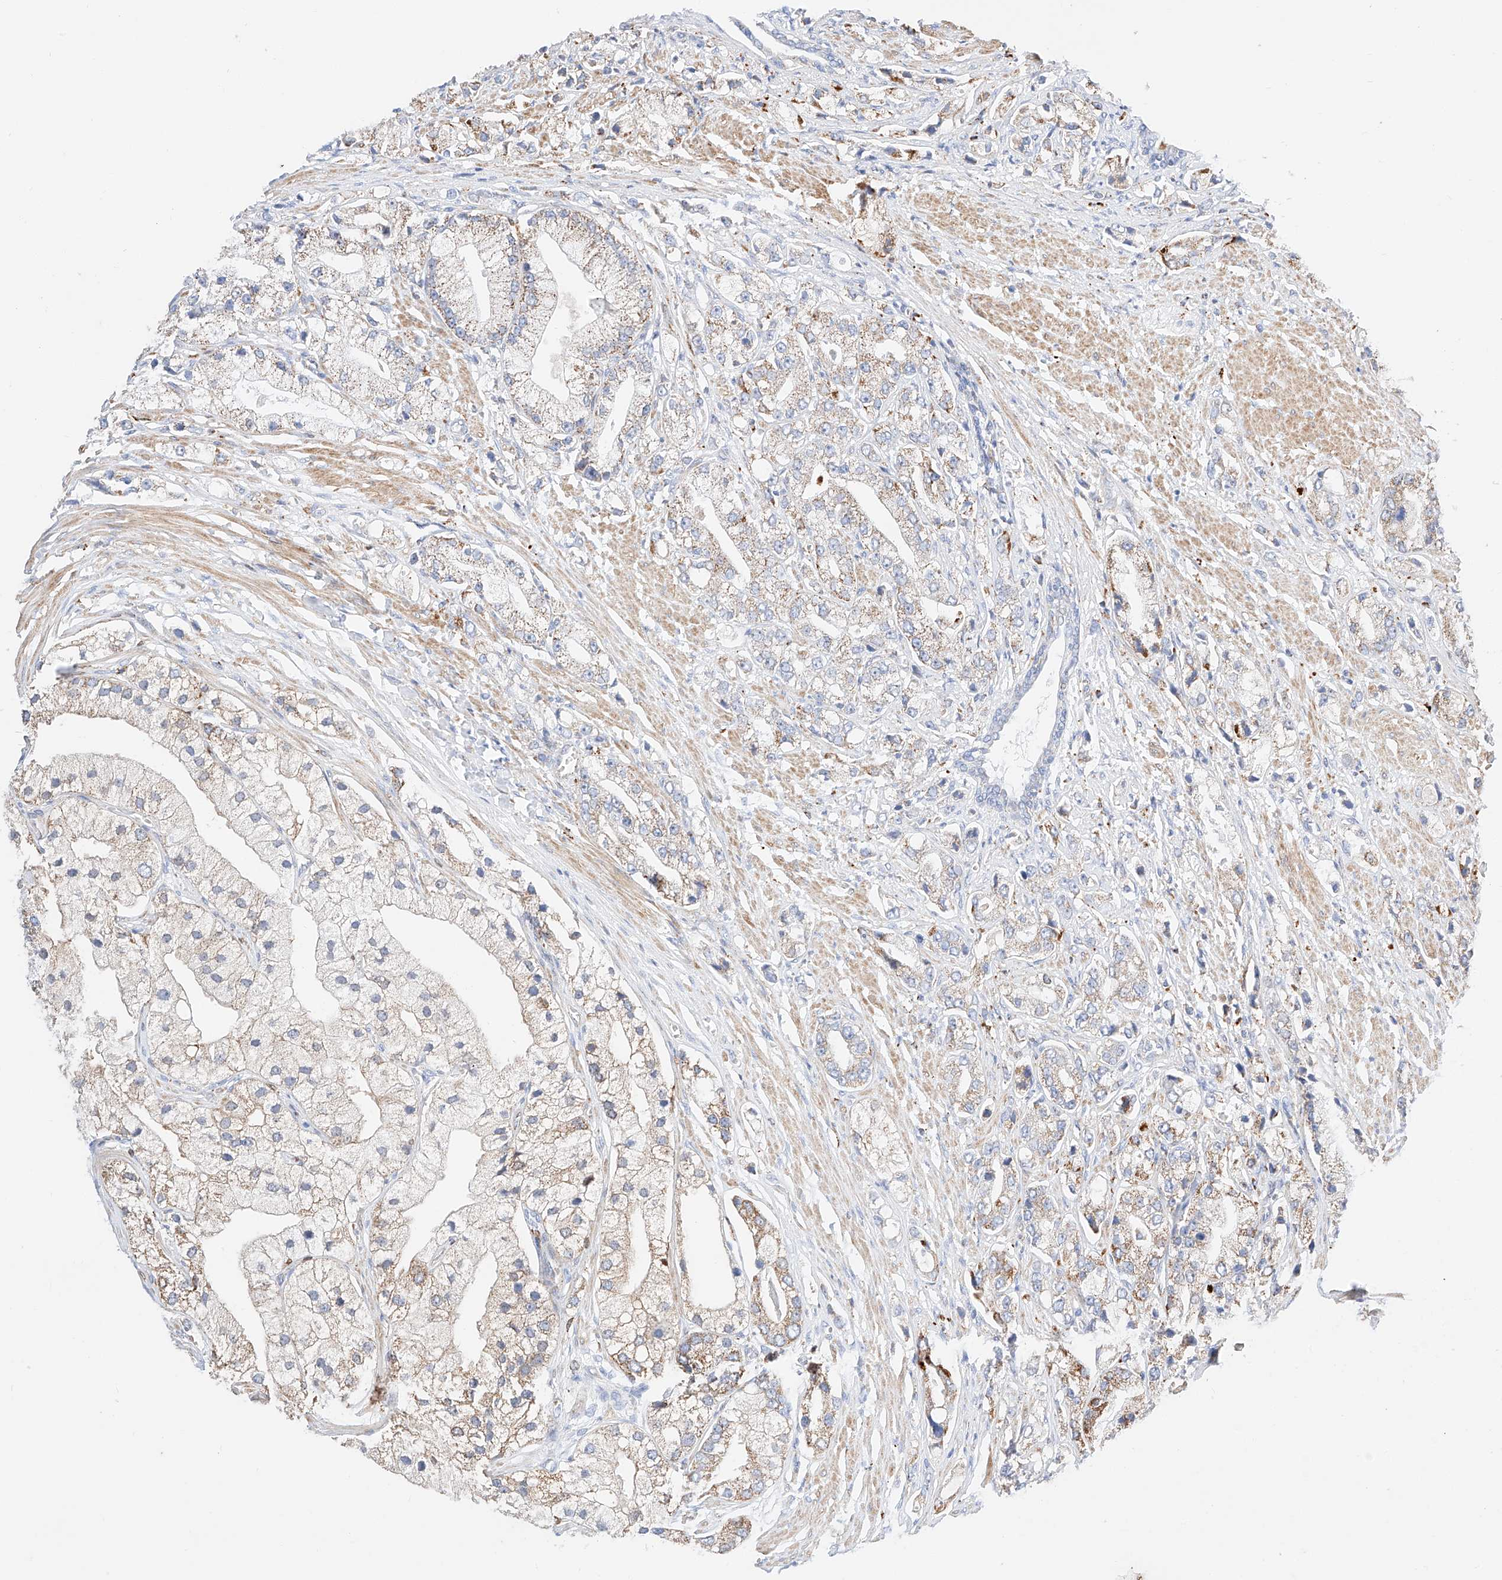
{"staining": {"intensity": "moderate", "quantity": "25%-75%", "location": "cytoplasmic/membranous"}, "tissue": "prostate cancer", "cell_type": "Tumor cells", "image_type": "cancer", "snomed": [{"axis": "morphology", "description": "Adenocarcinoma, High grade"}, {"axis": "topography", "description": "Prostate"}], "caption": "Protein staining shows moderate cytoplasmic/membranous positivity in about 25%-75% of tumor cells in prostate cancer.", "gene": "C6orf62", "patient": {"sex": "male", "age": 50}}